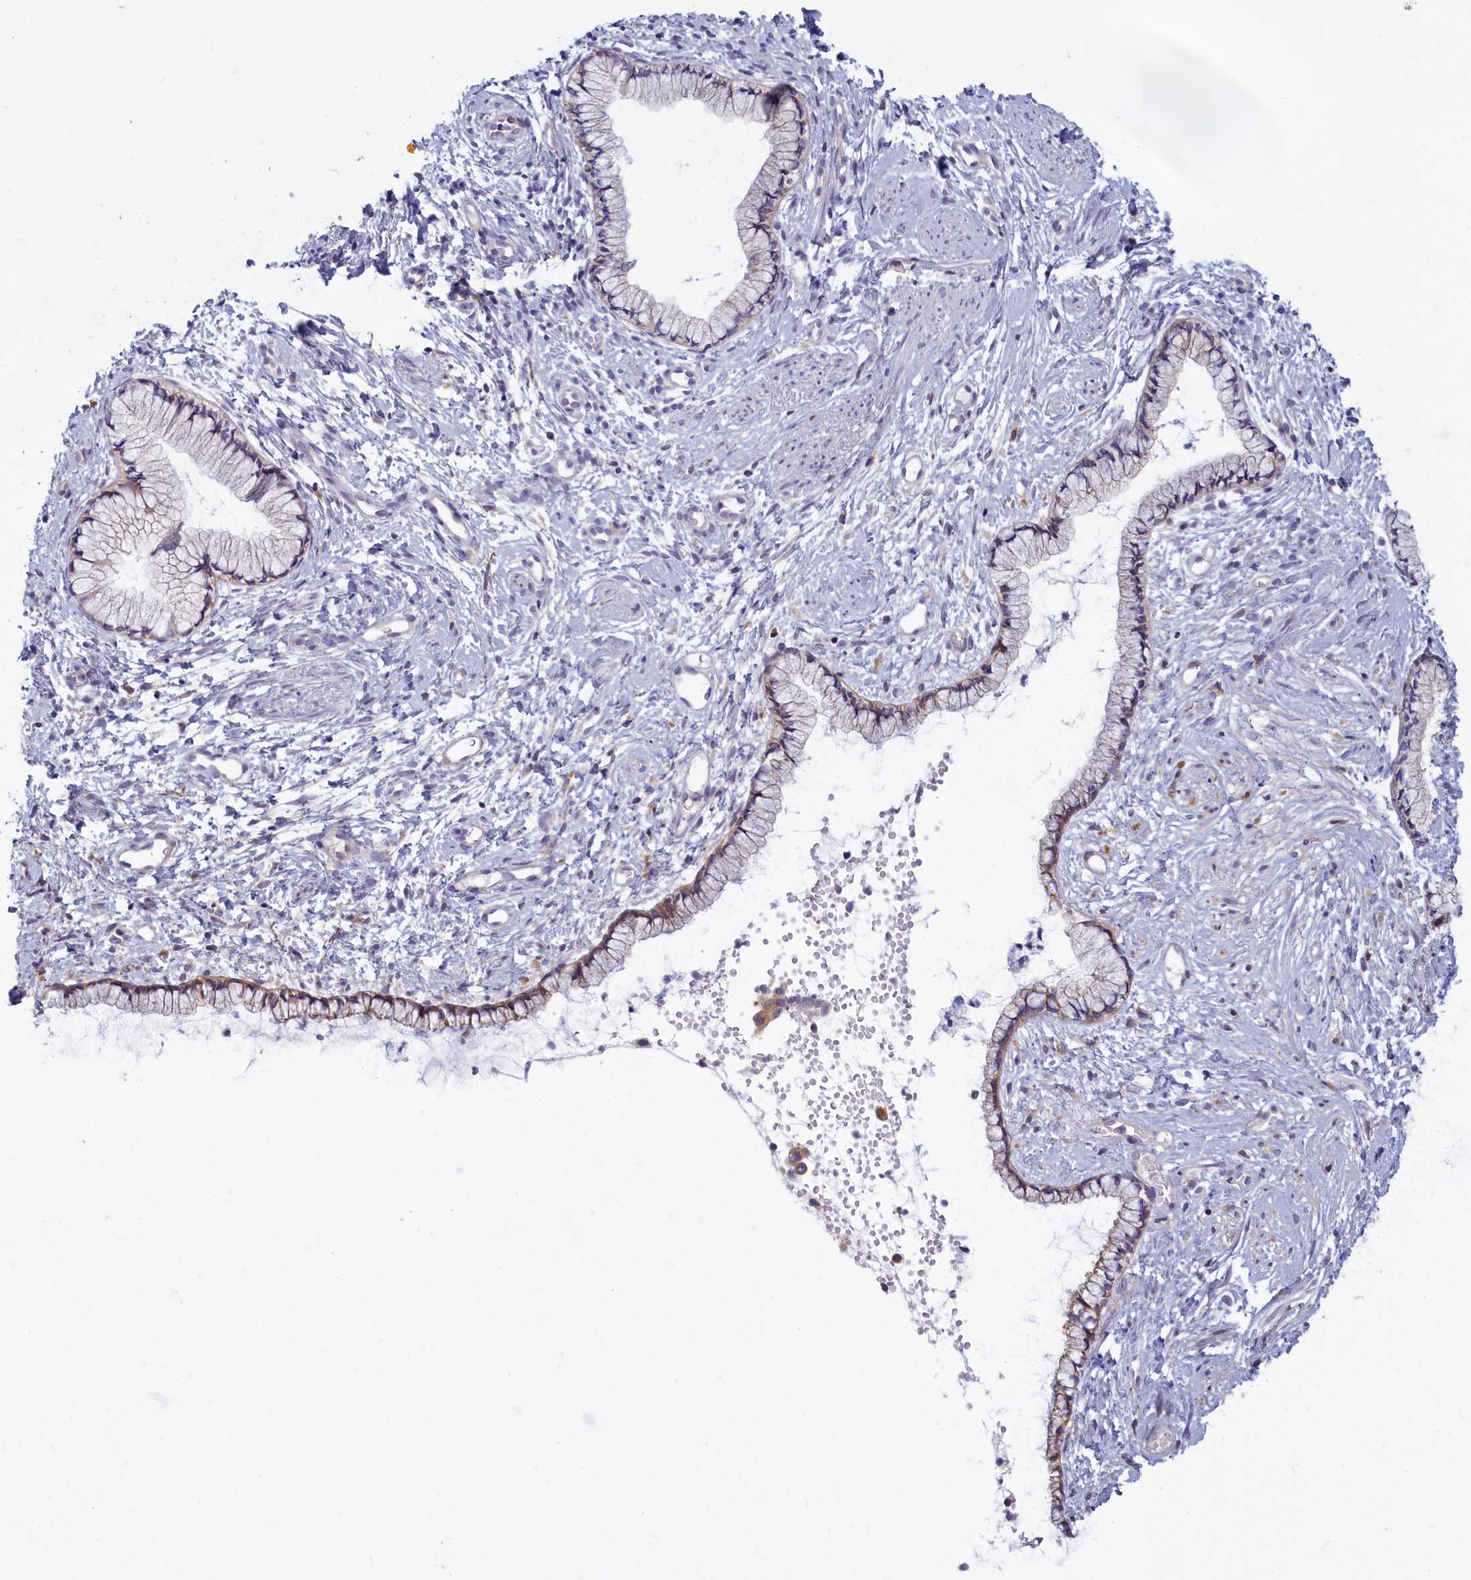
{"staining": {"intensity": "weak", "quantity": "25%-75%", "location": "cytoplasmic/membranous"}, "tissue": "cervix", "cell_type": "Glandular cells", "image_type": "normal", "snomed": [{"axis": "morphology", "description": "Normal tissue, NOS"}, {"axis": "topography", "description": "Cervix"}], "caption": "Immunohistochemical staining of normal cervix reveals weak cytoplasmic/membranous protein positivity in approximately 25%-75% of glandular cells.", "gene": "NOL10", "patient": {"sex": "female", "age": 57}}